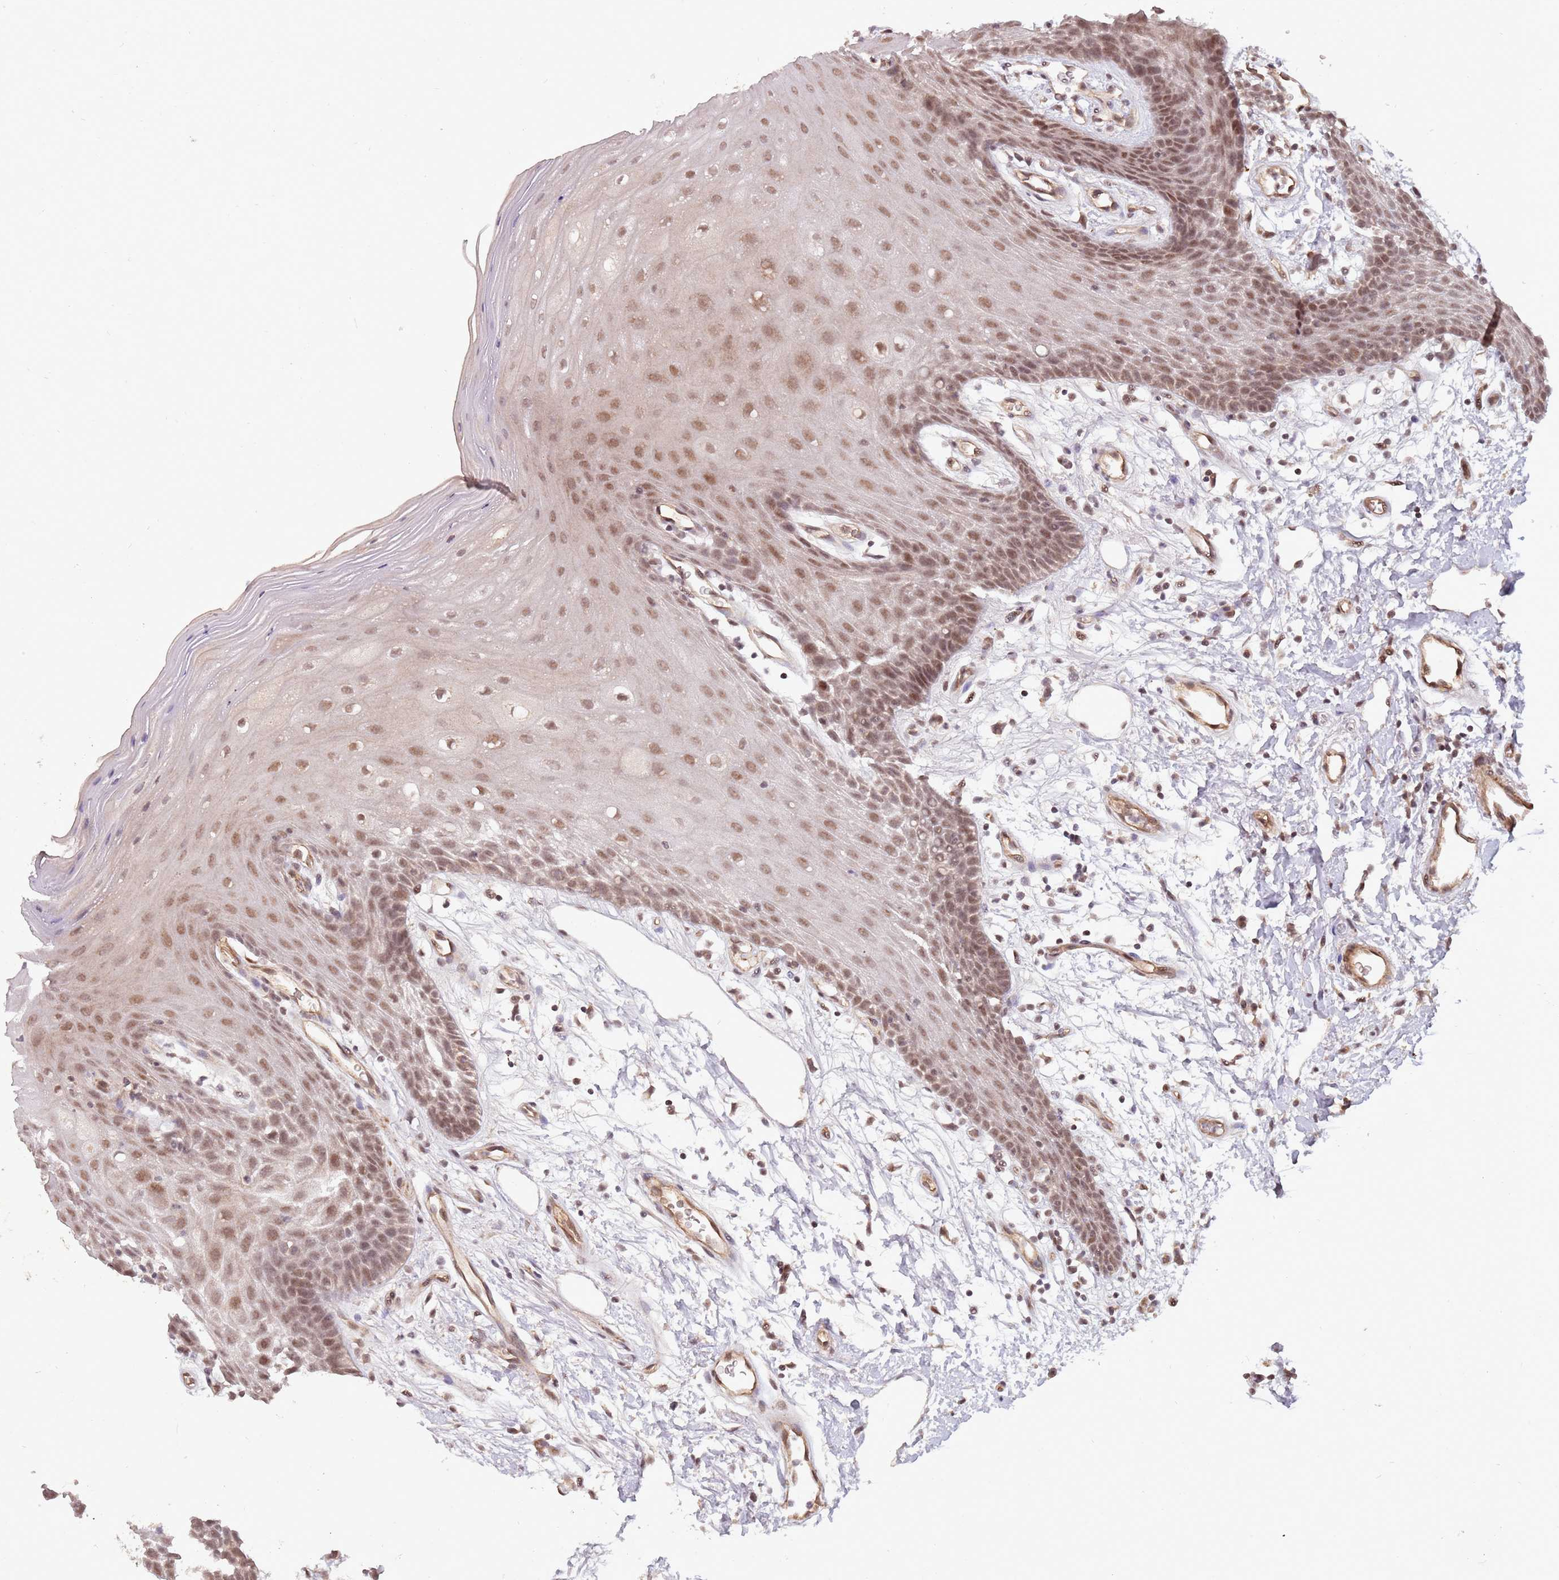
{"staining": {"intensity": "moderate", "quantity": ">75%", "location": "nuclear"}, "tissue": "oral mucosa", "cell_type": "Squamous epithelial cells", "image_type": "normal", "snomed": [{"axis": "morphology", "description": "Normal tissue, NOS"}, {"axis": "topography", "description": "Oral tissue"}, {"axis": "topography", "description": "Tounge, NOS"}], "caption": "Immunohistochemistry photomicrograph of unremarkable human oral mucosa stained for a protein (brown), which shows medium levels of moderate nuclear staining in about >75% of squamous epithelial cells.", "gene": "SUDS3", "patient": {"sex": "female", "age": 59}}